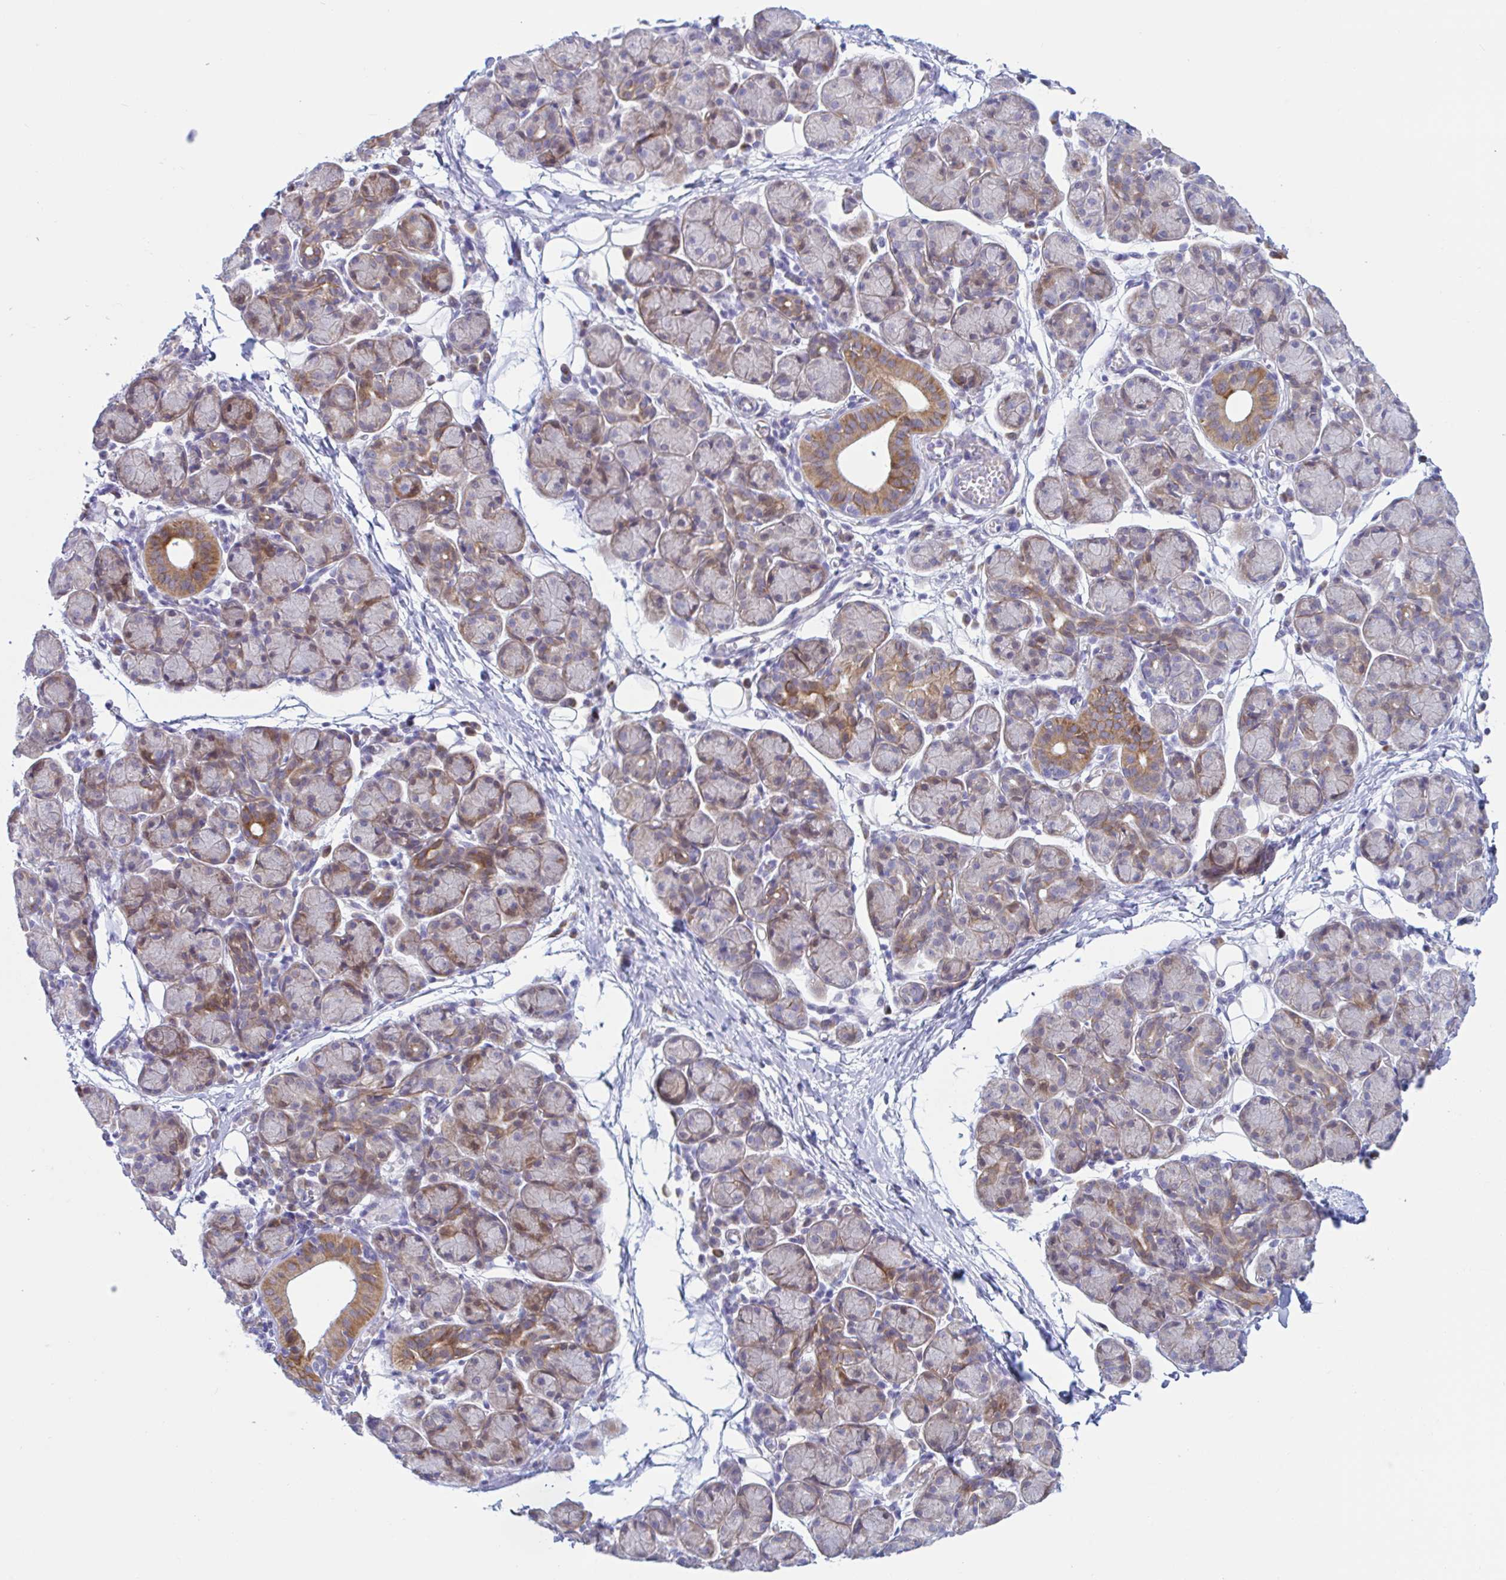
{"staining": {"intensity": "moderate", "quantity": "<25%", "location": "cytoplasmic/membranous"}, "tissue": "salivary gland", "cell_type": "Glandular cells", "image_type": "normal", "snomed": [{"axis": "morphology", "description": "Normal tissue, NOS"}, {"axis": "morphology", "description": "Inflammation, NOS"}, {"axis": "topography", "description": "Lymph node"}, {"axis": "topography", "description": "Salivary gland"}], "caption": "Immunohistochemistry histopathology image of normal salivary gland: salivary gland stained using IHC reveals low levels of moderate protein expression localized specifically in the cytoplasmic/membranous of glandular cells, appearing as a cytoplasmic/membranous brown color.", "gene": "ENSG00000271254", "patient": {"sex": "male", "age": 3}}